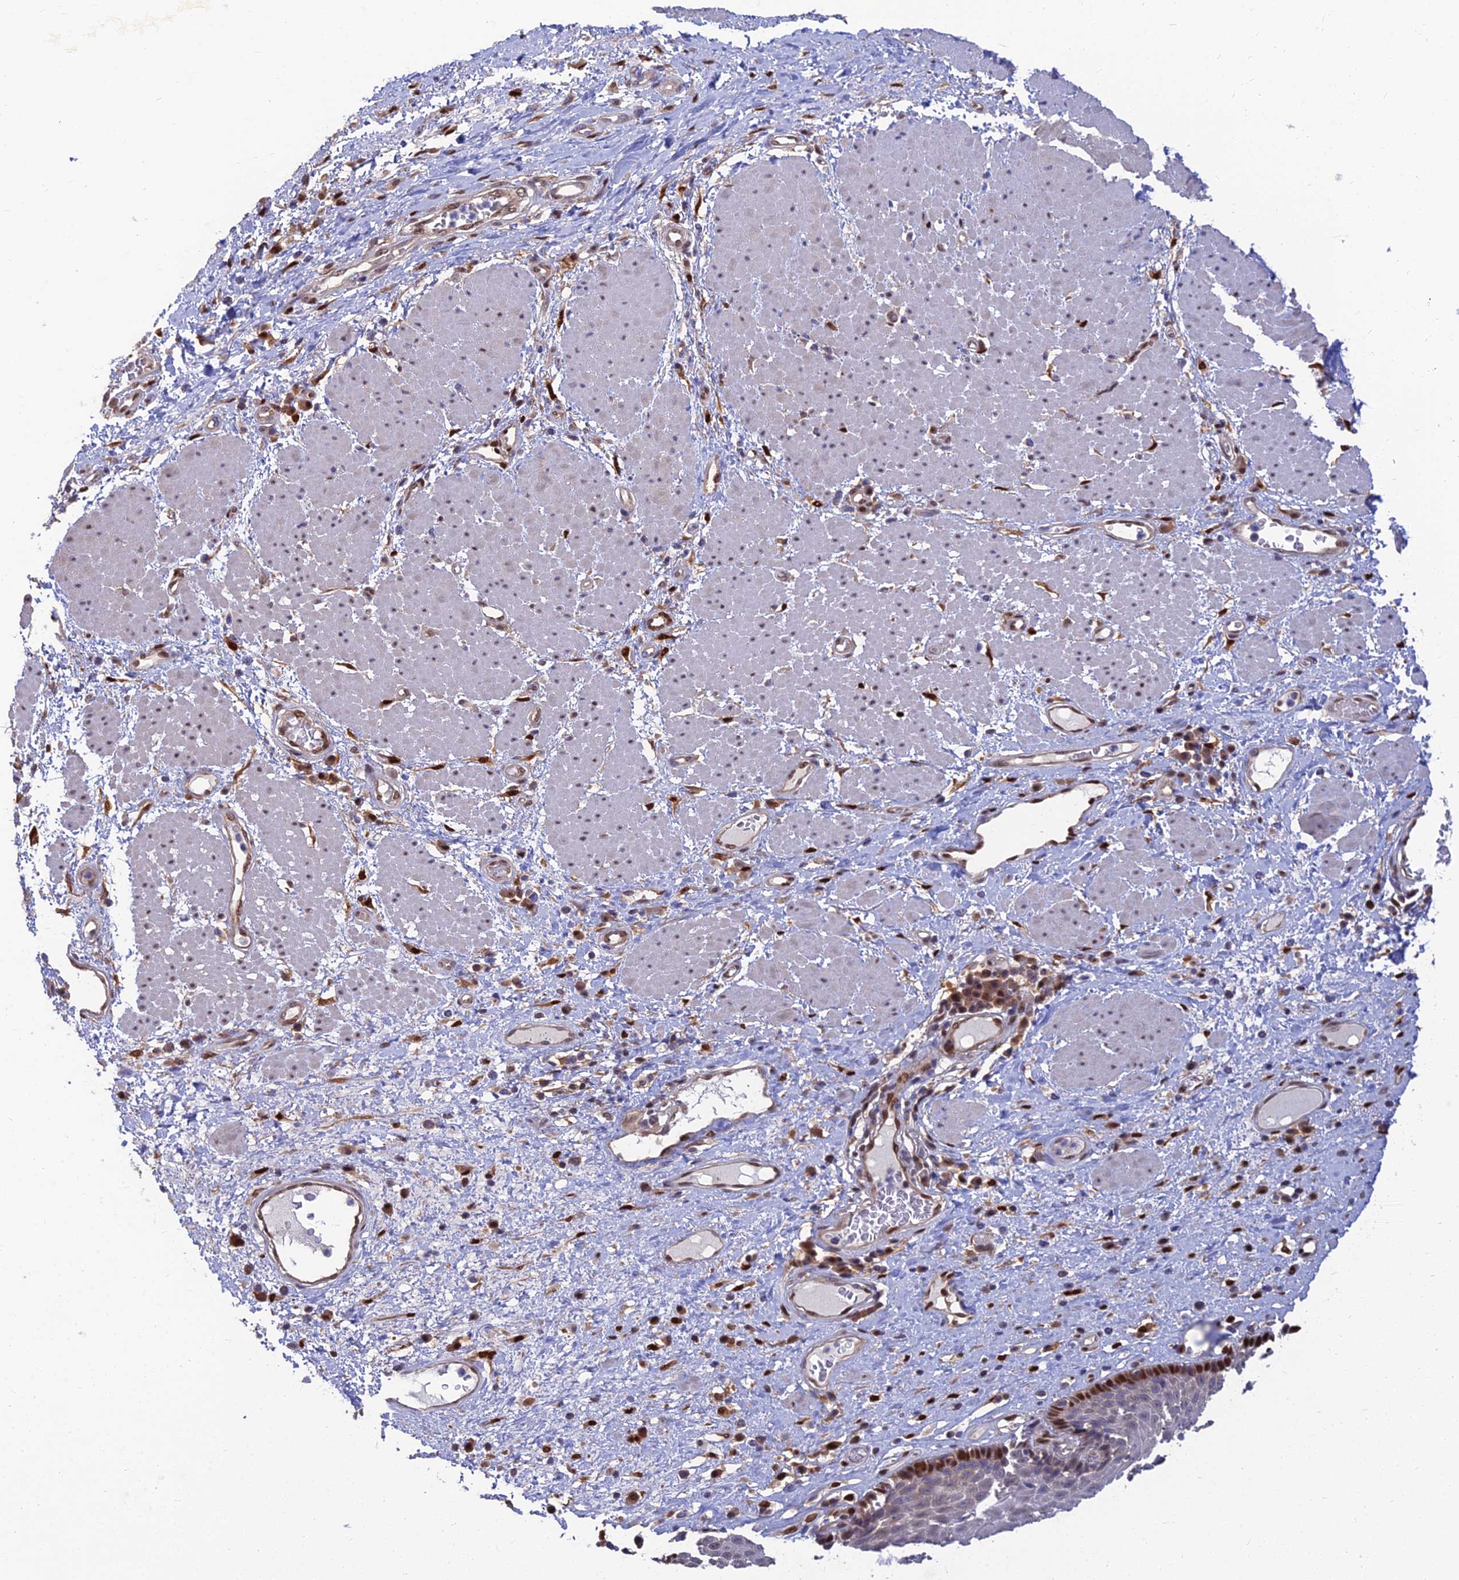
{"staining": {"intensity": "strong", "quantity": "<25%", "location": "nuclear"}, "tissue": "esophagus", "cell_type": "Squamous epithelial cells", "image_type": "normal", "snomed": [{"axis": "morphology", "description": "Normal tissue, NOS"}, {"axis": "morphology", "description": "Adenocarcinoma, NOS"}, {"axis": "topography", "description": "Esophagus"}], "caption": "Human esophagus stained for a protein (brown) displays strong nuclear positive staining in about <25% of squamous epithelial cells.", "gene": "DNPEP", "patient": {"sex": "male", "age": 62}}